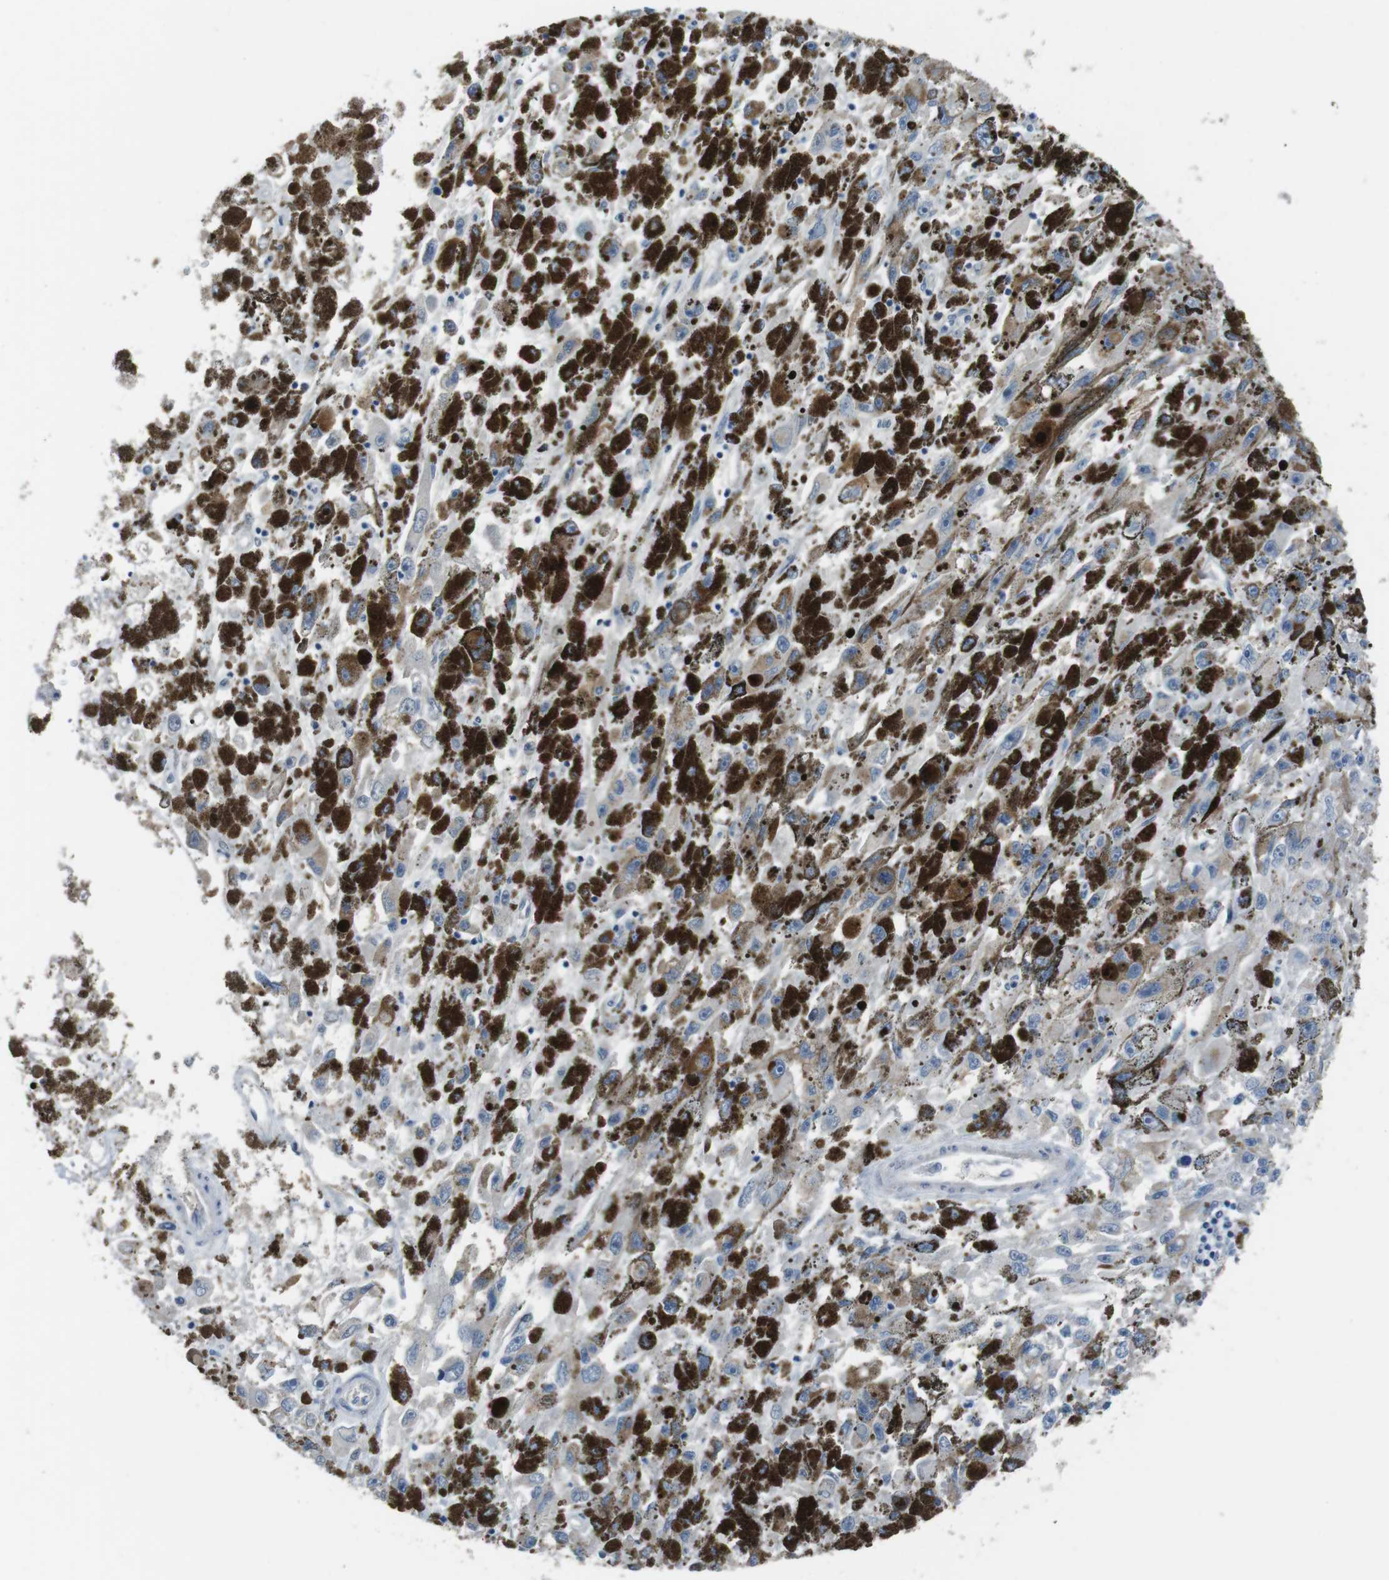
{"staining": {"intensity": "negative", "quantity": "none", "location": "none"}, "tissue": "melanoma", "cell_type": "Tumor cells", "image_type": "cancer", "snomed": [{"axis": "morphology", "description": "Malignant melanoma, NOS"}, {"axis": "topography", "description": "Skin"}], "caption": "Immunohistochemistry (IHC) micrograph of malignant melanoma stained for a protein (brown), which demonstrates no staining in tumor cells. (DAB (3,3'-diaminobenzidine) immunohistochemistry (IHC) with hematoxylin counter stain).", "gene": "CYP2C8", "patient": {"sex": "female", "age": 104}}